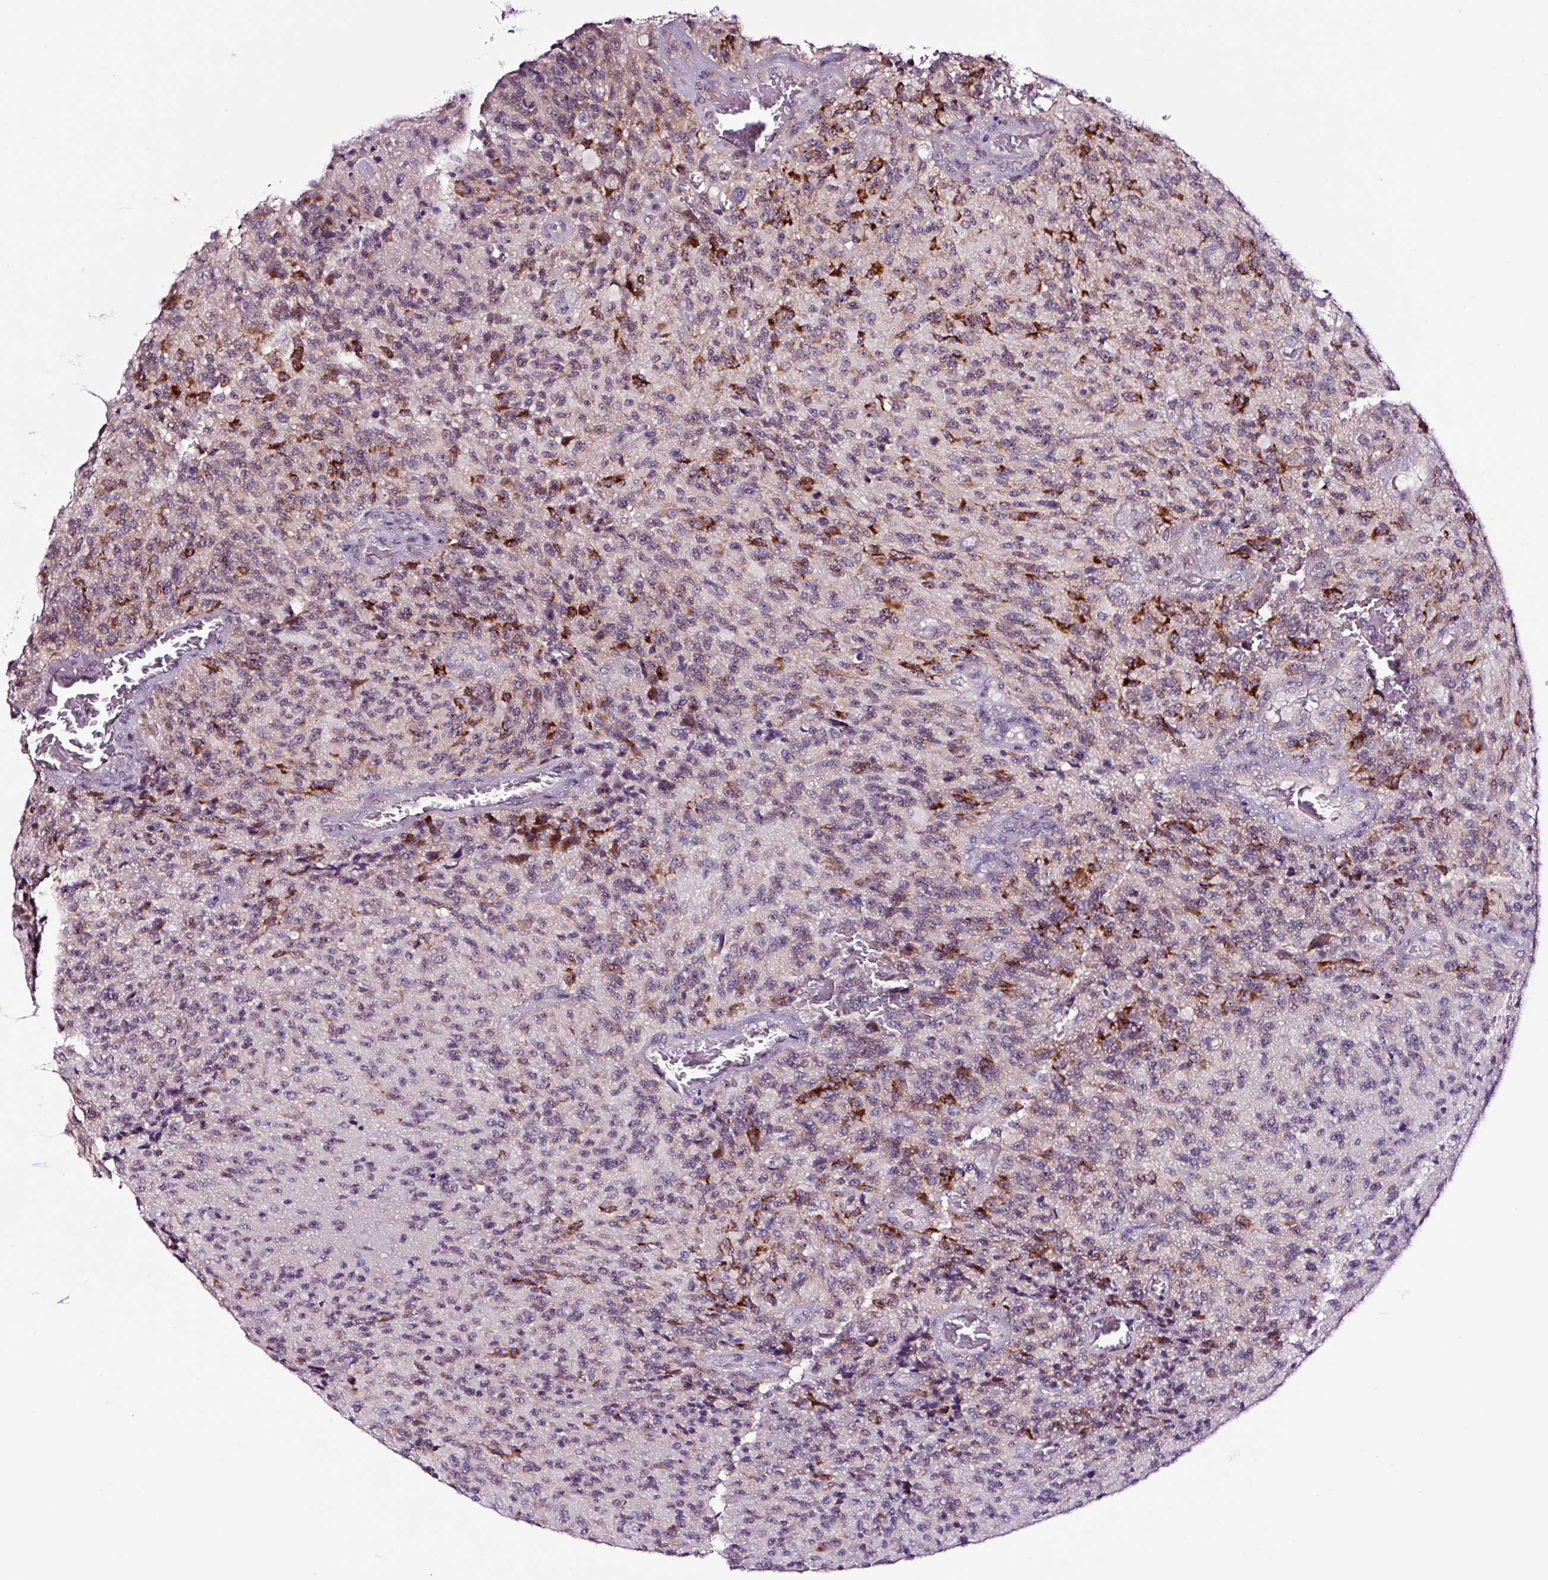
{"staining": {"intensity": "moderate", "quantity": "<25%", "location": "cytoplasmic/membranous,nuclear"}, "tissue": "glioma", "cell_type": "Tumor cells", "image_type": "cancer", "snomed": [{"axis": "morphology", "description": "Normal tissue, NOS"}, {"axis": "morphology", "description": "Glioma, malignant, High grade"}, {"axis": "topography", "description": "Cerebral cortex"}], "caption": "Immunohistochemical staining of malignant glioma (high-grade) shows moderate cytoplasmic/membranous and nuclear protein staining in about <25% of tumor cells. The protein of interest is stained brown, and the nuclei are stained in blue (DAB (3,3'-diaminobenzidine) IHC with brightfield microscopy, high magnification).", "gene": "NOM1", "patient": {"sex": "male", "age": 56}}